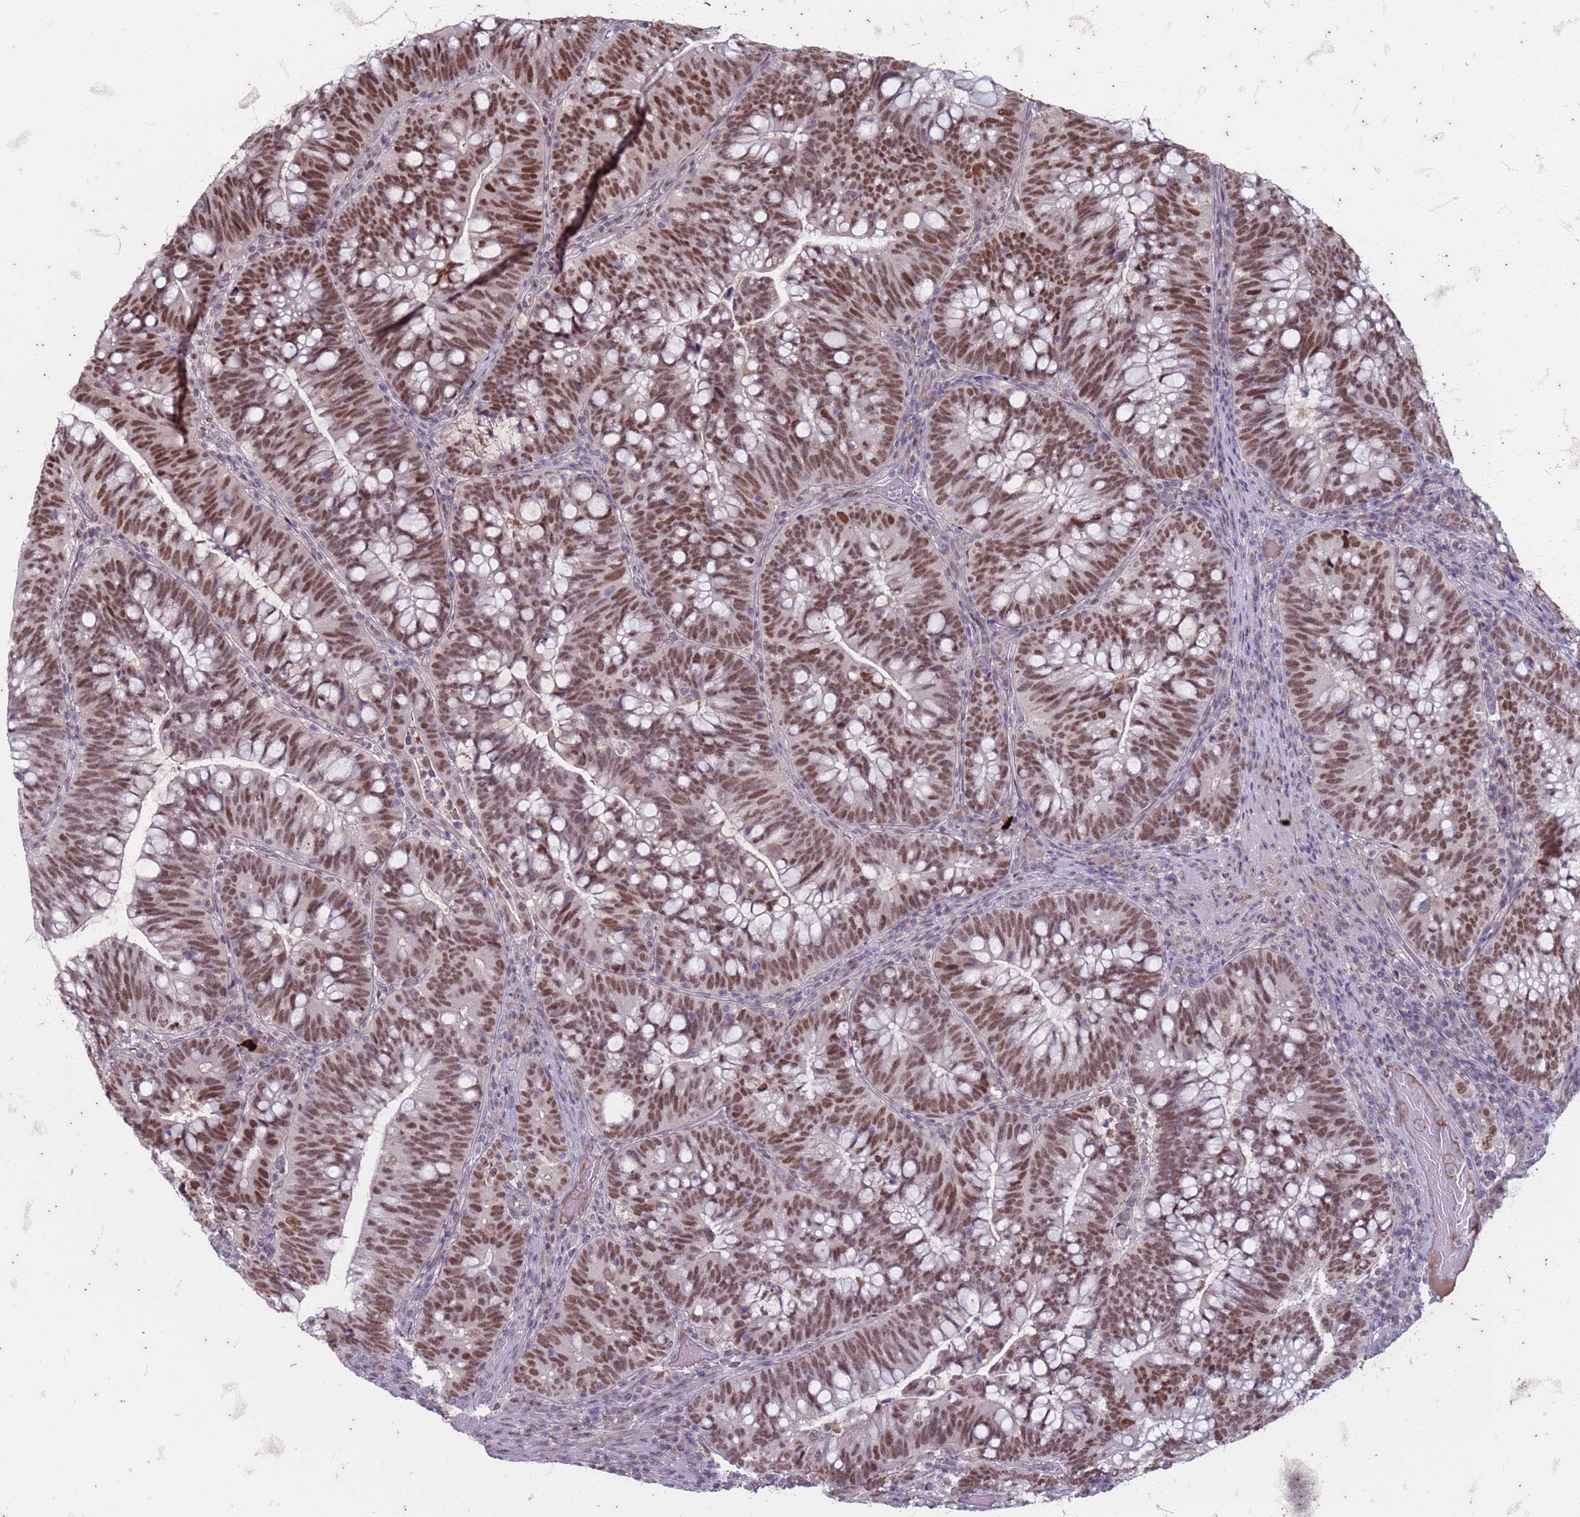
{"staining": {"intensity": "moderate", "quantity": ">75%", "location": "nuclear"}, "tissue": "colorectal cancer", "cell_type": "Tumor cells", "image_type": "cancer", "snomed": [{"axis": "morphology", "description": "Adenocarcinoma, NOS"}, {"axis": "topography", "description": "Colon"}], "caption": "Immunohistochemistry (IHC) micrograph of neoplastic tissue: colorectal cancer (adenocarcinoma) stained using IHC demonstrates medium levels of moderate protein expression localized specifically in the nuclear of tumor cells, appearing as a nuclear brown color.", "gene": "TRMT6", "patient": {"sex": "female", "age": 66}}